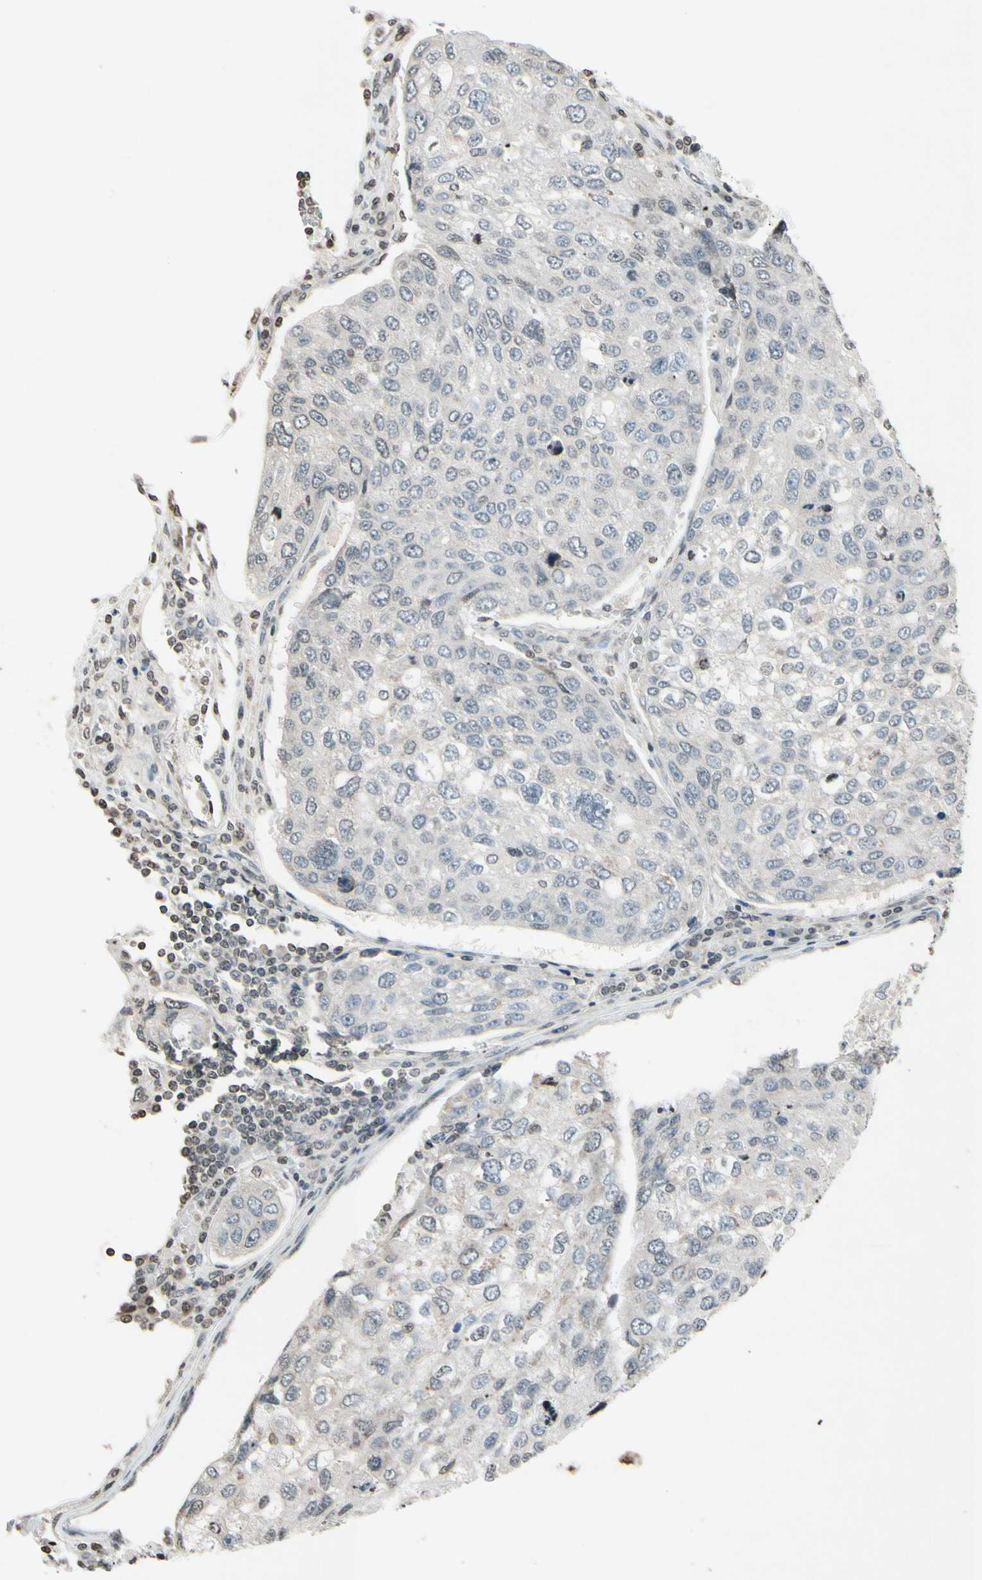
{"staining": {"intensity": "weak", "quantity": ">75%", "location": "cytoplasmic/membranous"}, "tissue": "urothelial cancer", "cell_type": "Tumor cells", "image_type": "cancer", "snomed": [{"axis": "morphology", "description": "Urothelial carcinoma, High grade"}, {"axis": "topography", "description": "Lymph node"}, {"axis": "topography", "description": "Urinary bladder"}], "caption": "IHC micrograph of urothelial carcinoma (high-grade) stained for a protein (brown), which reveals low levels of weak cytoplasmic/membranous positivity in approximately >75% of tumor cells.", "gene": "CLDN11", "patient": {"sex": "male", "age": 51}}